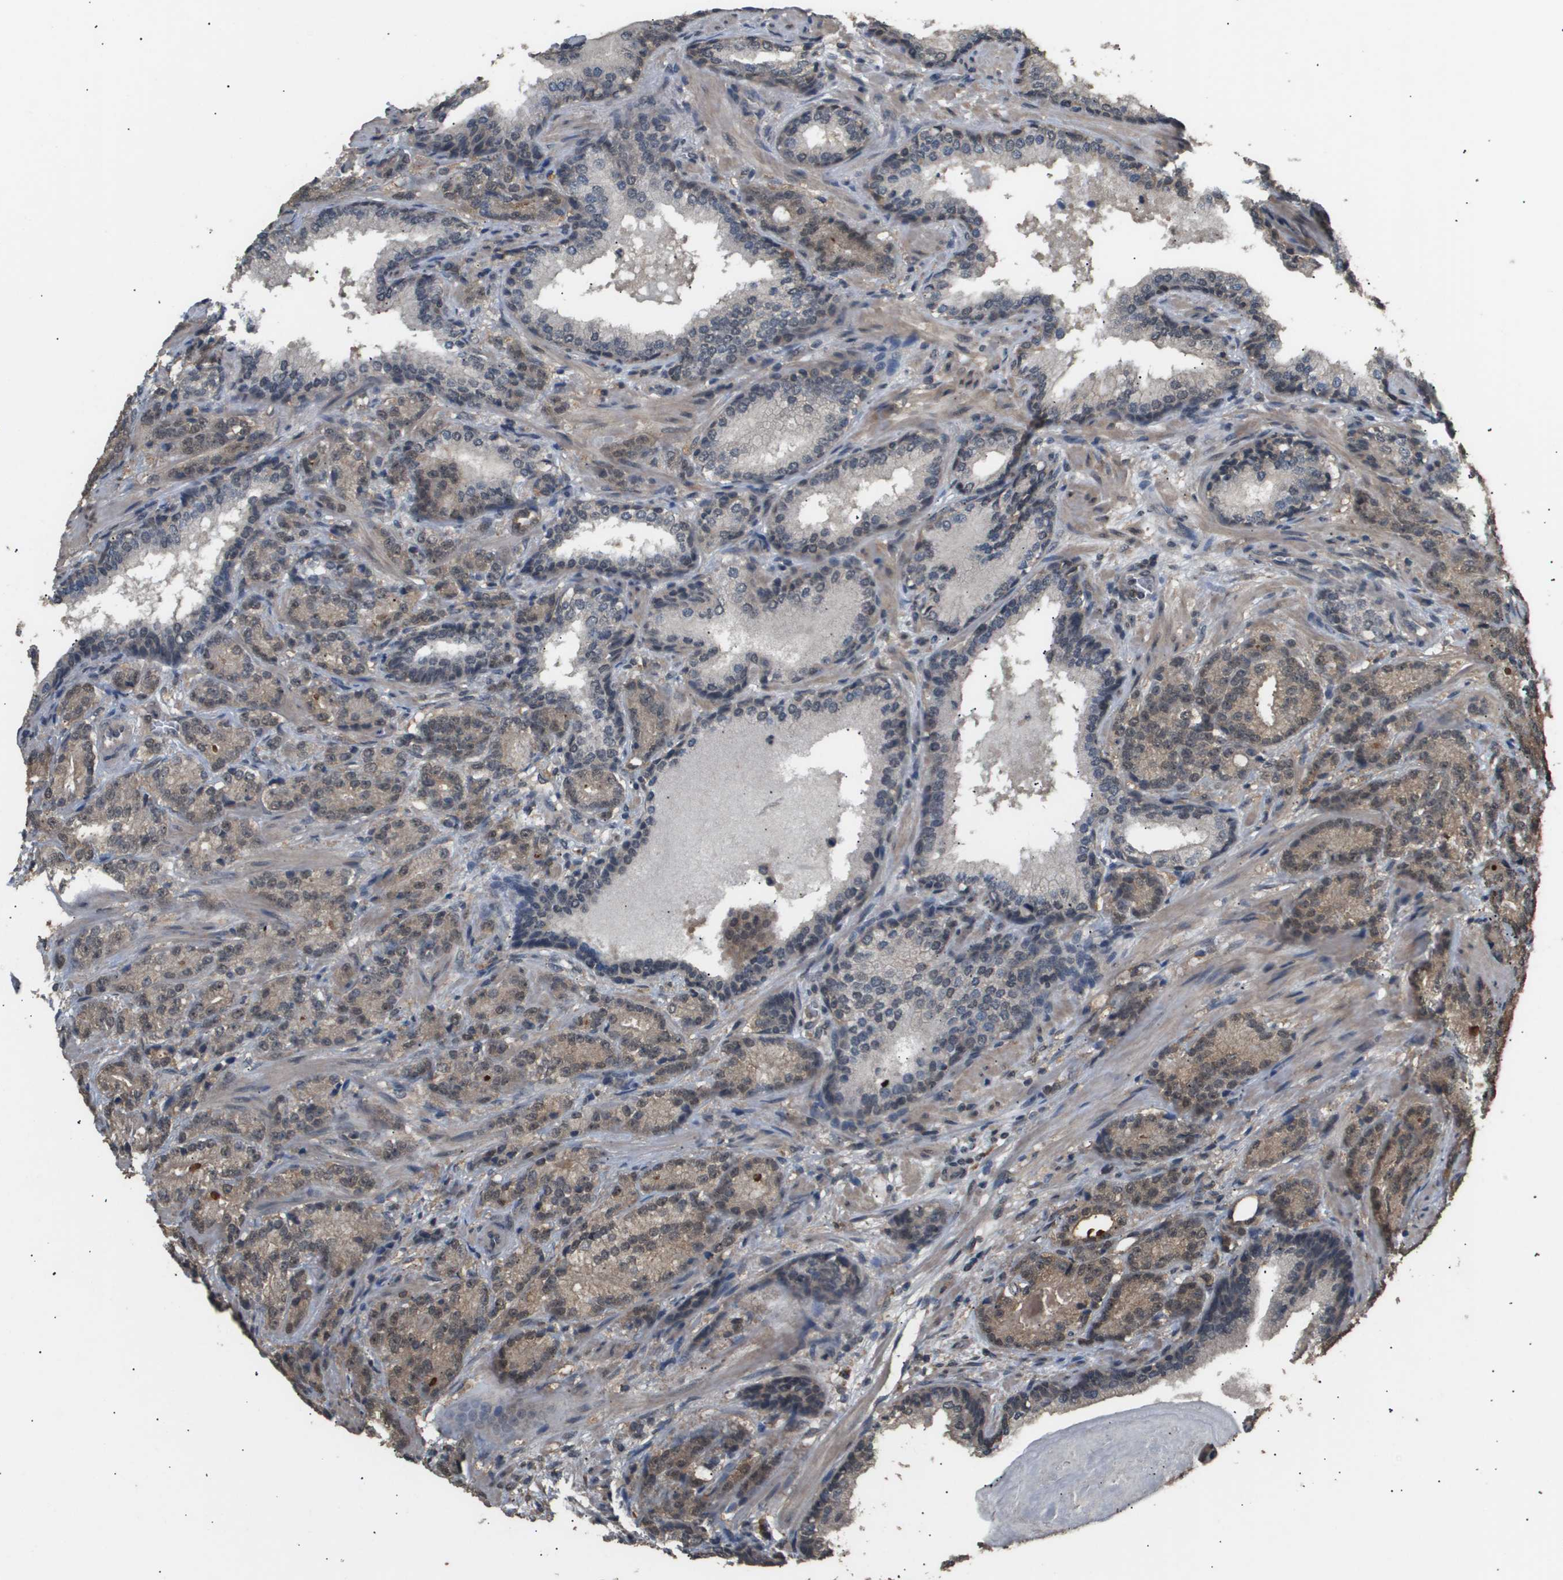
{"staining": {"intensity": "weak", "quantity": ">75%", "location": "cytoplasmic/membranous,nuclear"}, "tissue": "prostate cancer", "cell_type": "Tumor cells", "image_type": "cancer", "snomed": [{"axis": "morphology", "description": "Adenocarcinoma, High grade"}, {"axis": "topography", "description": "Prostate"}], "caption": "Immunohistochemistry micrograph of prostate cancer (adenocarcinoma (high-grade)) stained for a protein (brown), which shows low levels of weak cytoplasmic/membranous and nuclear expression in approximately >75% of tumor cells.", "gene": "ING1", "patient": {"sex": "male", "age": 61}}